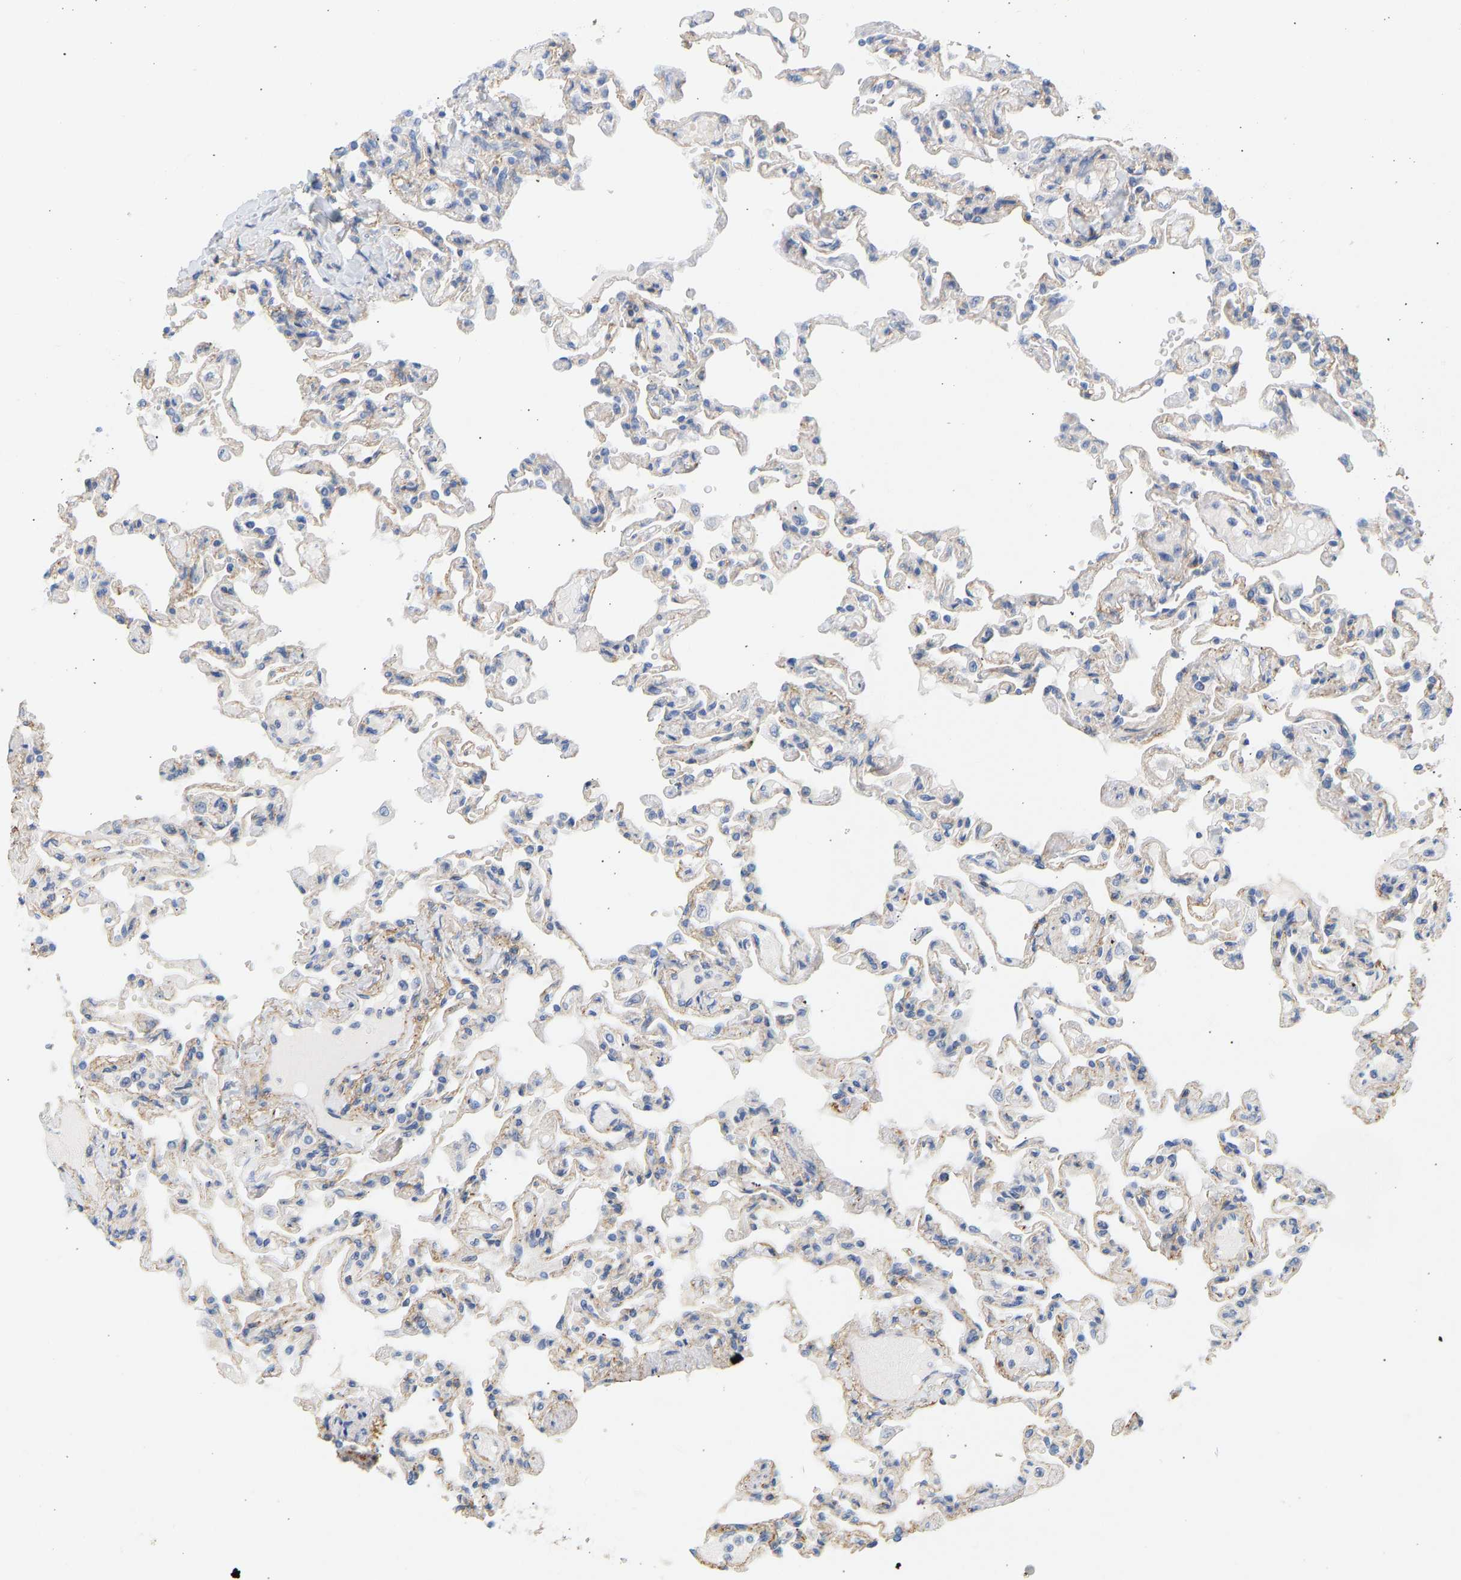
{"staining": {"intensity": "weak", "quantity": "25%-75%", "location": "cytoplasmic/membranous"}, "tissue": "lung", "cell_type": "Alveolar cells", "image_type": "normal", "snomed": [{"axis": "morphology", "description": "Normal tissue, NOS"}, {"axis": "topography", "description": "Lung"}], "caption": "Lung stained with immunohistochemistry (IHC) reveals weak cytoplasmic/membranous positivity in about 25%-75% of alveolar cells. (DAB (3,3'-diaminobenzidine) IHC, brown staining for protein, blue staining for nuclei).", "gene": "BVES", "patient": {"sex": "male", "age": 21}}